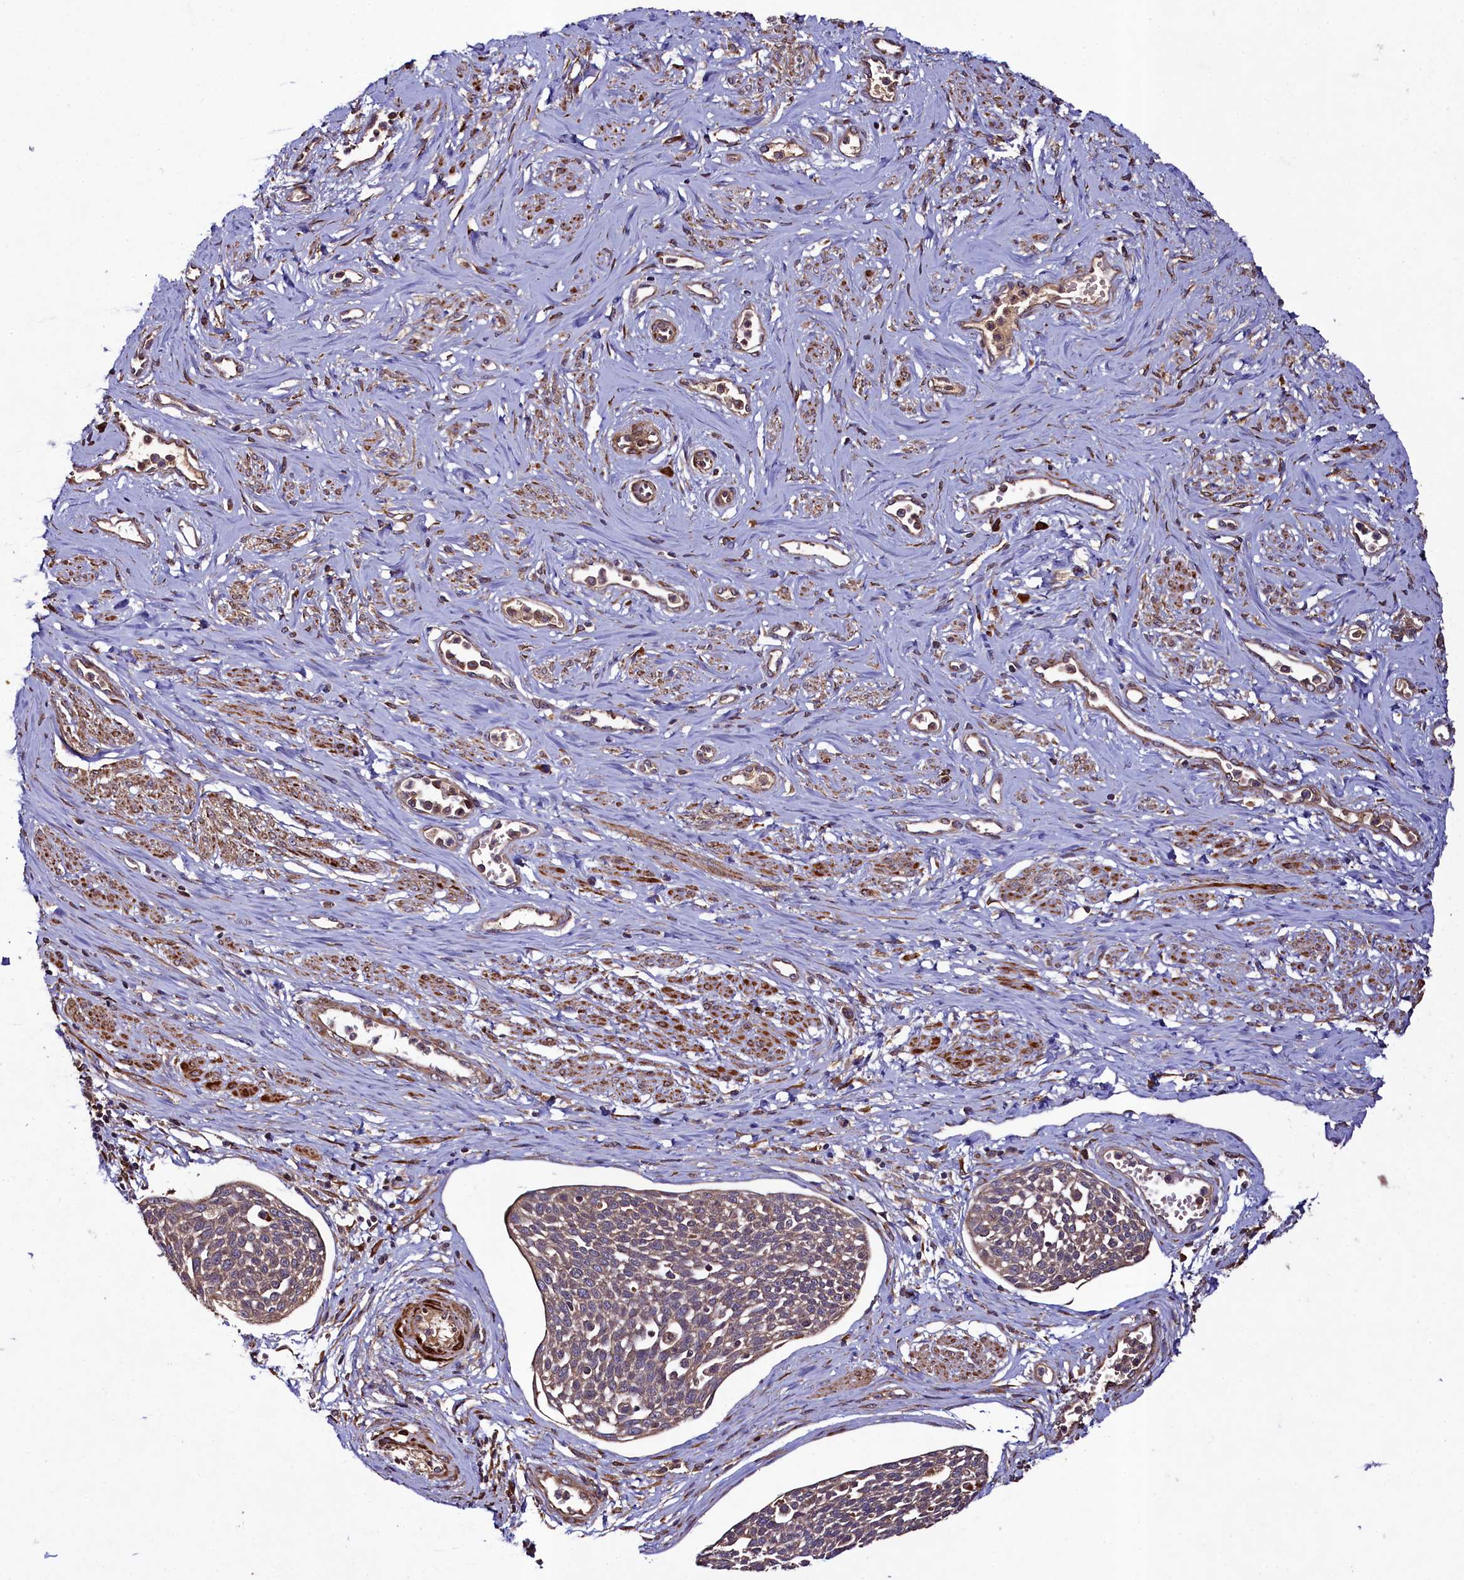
{"staining": {"intensity": "weak", "quantity": "<25%", "location": "cytoplasmic/membranous"}, "tissue": "cervical cancer", "cell_type": "Tumor cells", "image_type": "cancer", "snomed": [{"axis": "morphology", "description": "Squamous cell carcinoma, NOS"}, {"axis": "topography", "description": "Cervix"}], "caption": "There is no significant positivity in tumor cells of cervical squamous cell carcinoma.", "gene": "CCDC102A", "patient": {"sex": "female", "age": 34}}